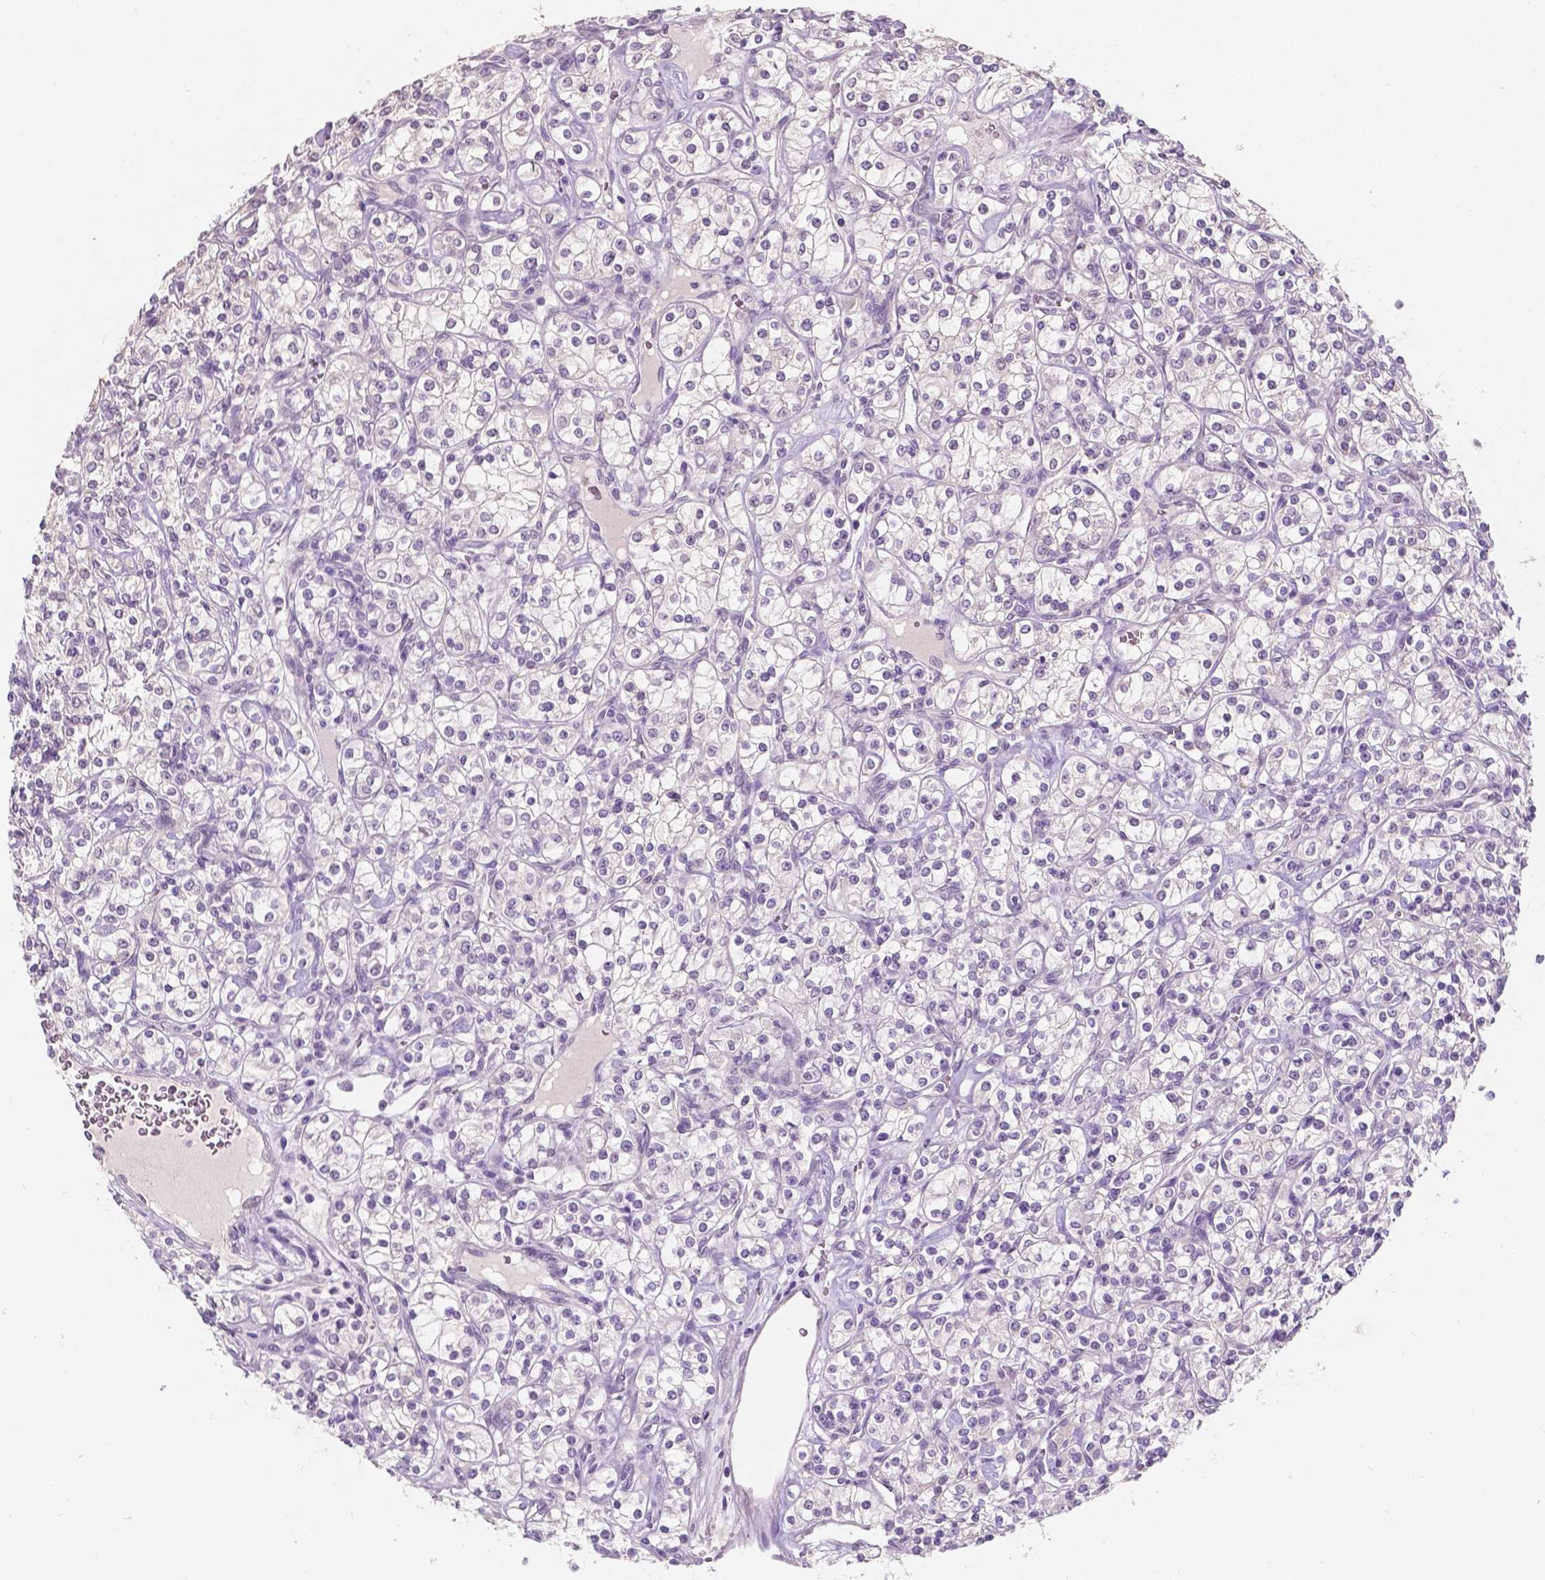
{"staining": {"intensity": "negative", "quantity": "none", "location": "none"}, "tissue": "renal cancer", "cell_type": "Tumor cells", "image_type": "cancer", "snomed": [{"axis": "morphology", "description": "Adenocarcinoma, NOS"}, {"axis": "topography", "description": "Kidney"}], "caption": "Immunohistochemistry (IHC) histopathology image of human renal adenocarcinoma stained for a protein (brown), which displays no staining in tumor cells. Brightfield microscopy of immunohistochemistry stained with DAB (brown) and hematoxylin (blue), captured at high magnification.", "gene": "TAL1", "patient": {"sex": "male", "age": 77}}